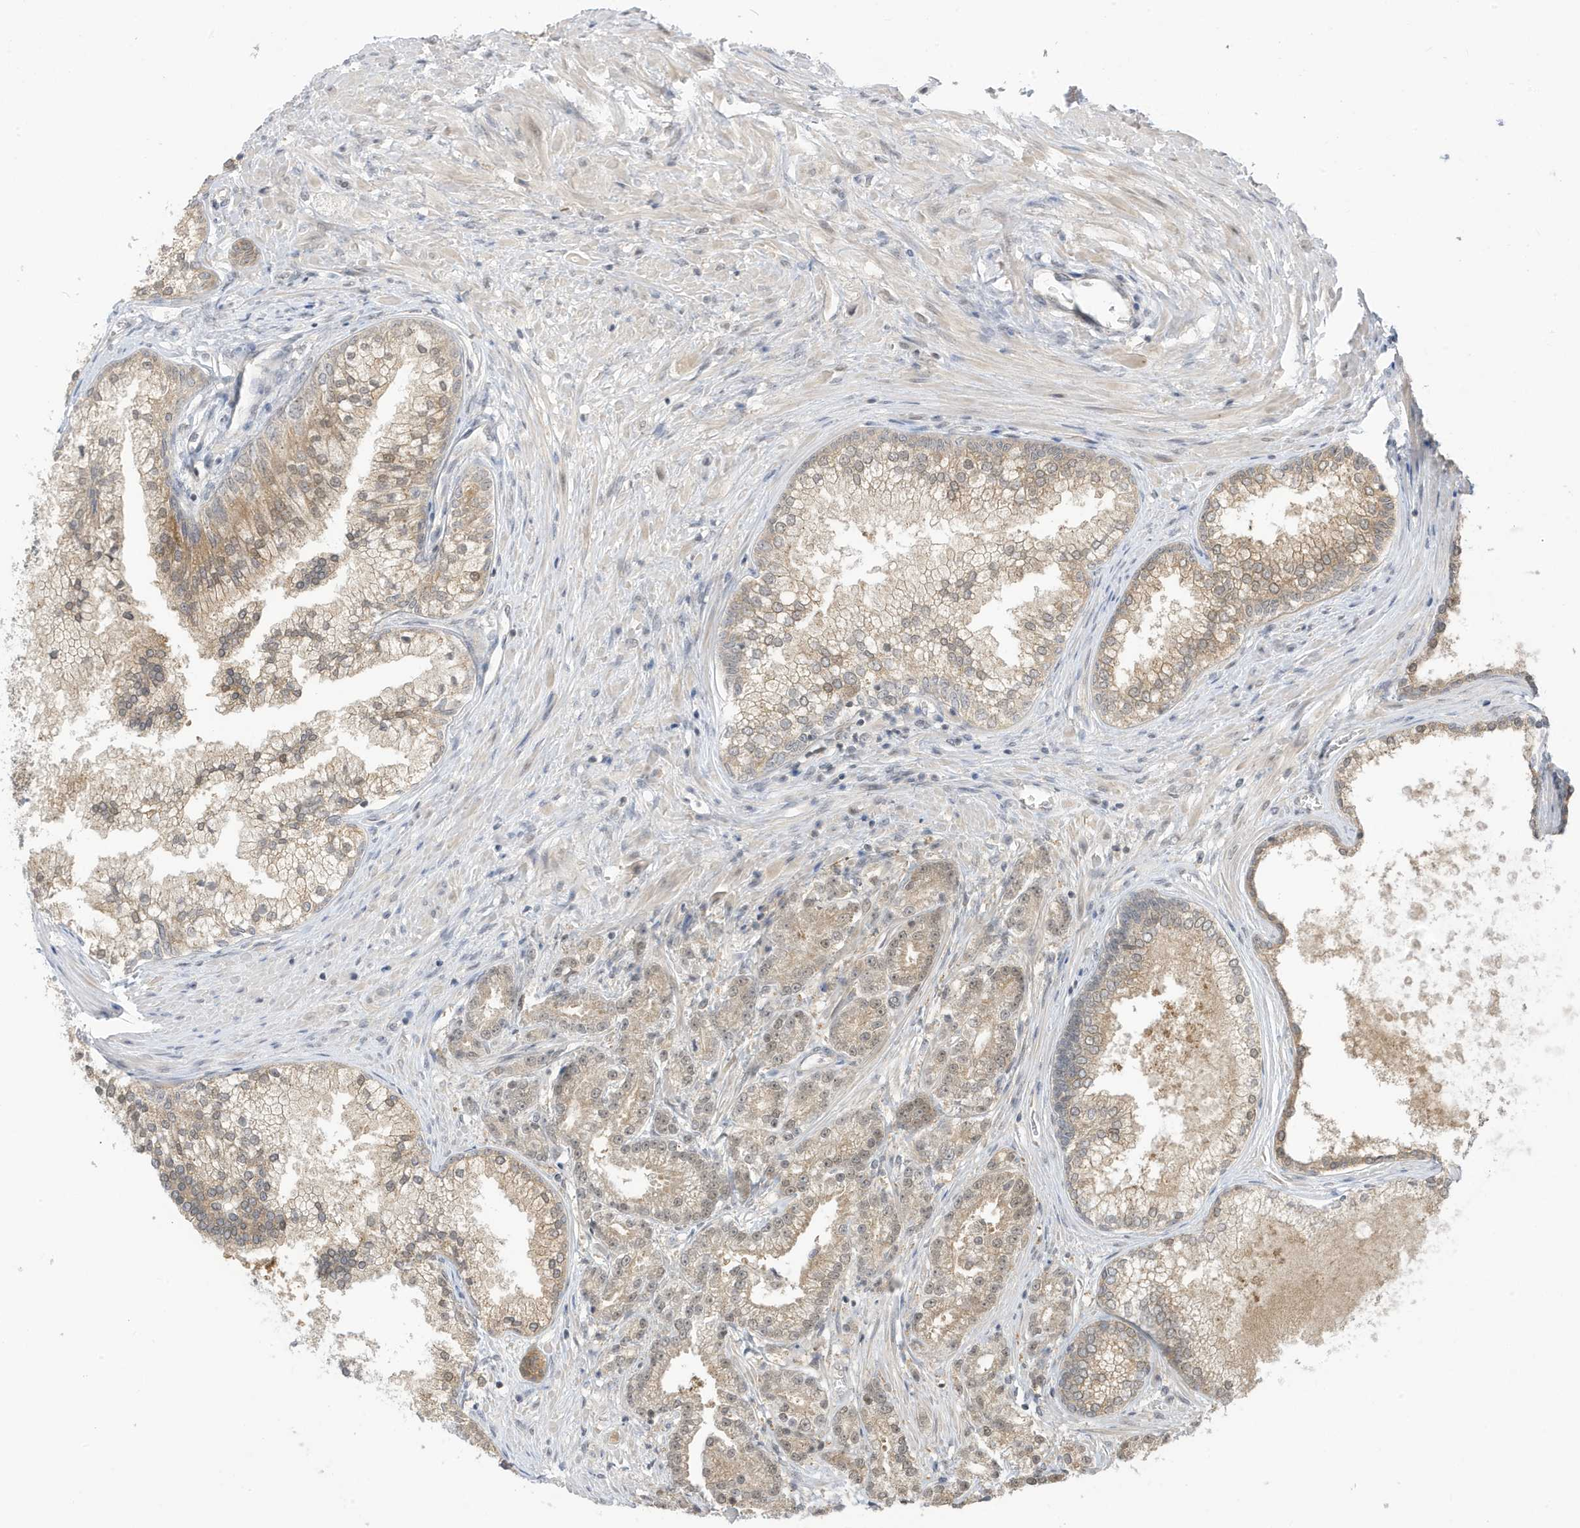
{"staining": {"intensity": "weak", "quantity": ">75%", "location": "cytoplasmic/membranous,nuclear"}, "tissue": "prostate cancer", "cell_type": "Tumor cells", "image_type": "cancer", "snomed": [{"axis": "morphology", "description": "Adenocarcinoma, High grade"}, {"axis": "topography", "description": "Prostate"}], "caption": "The micrograph reveals staining of prostate cancer (high-grade adenocarcinoma), revealing weak cytoplasmic/membranous and nuclear protein expression (brown color) within tumor cells. (Brightfield microscopy of DAB IHC at high magnification).", "gene": "TAB3", "patient": {"sex": "male", "age": 69}}